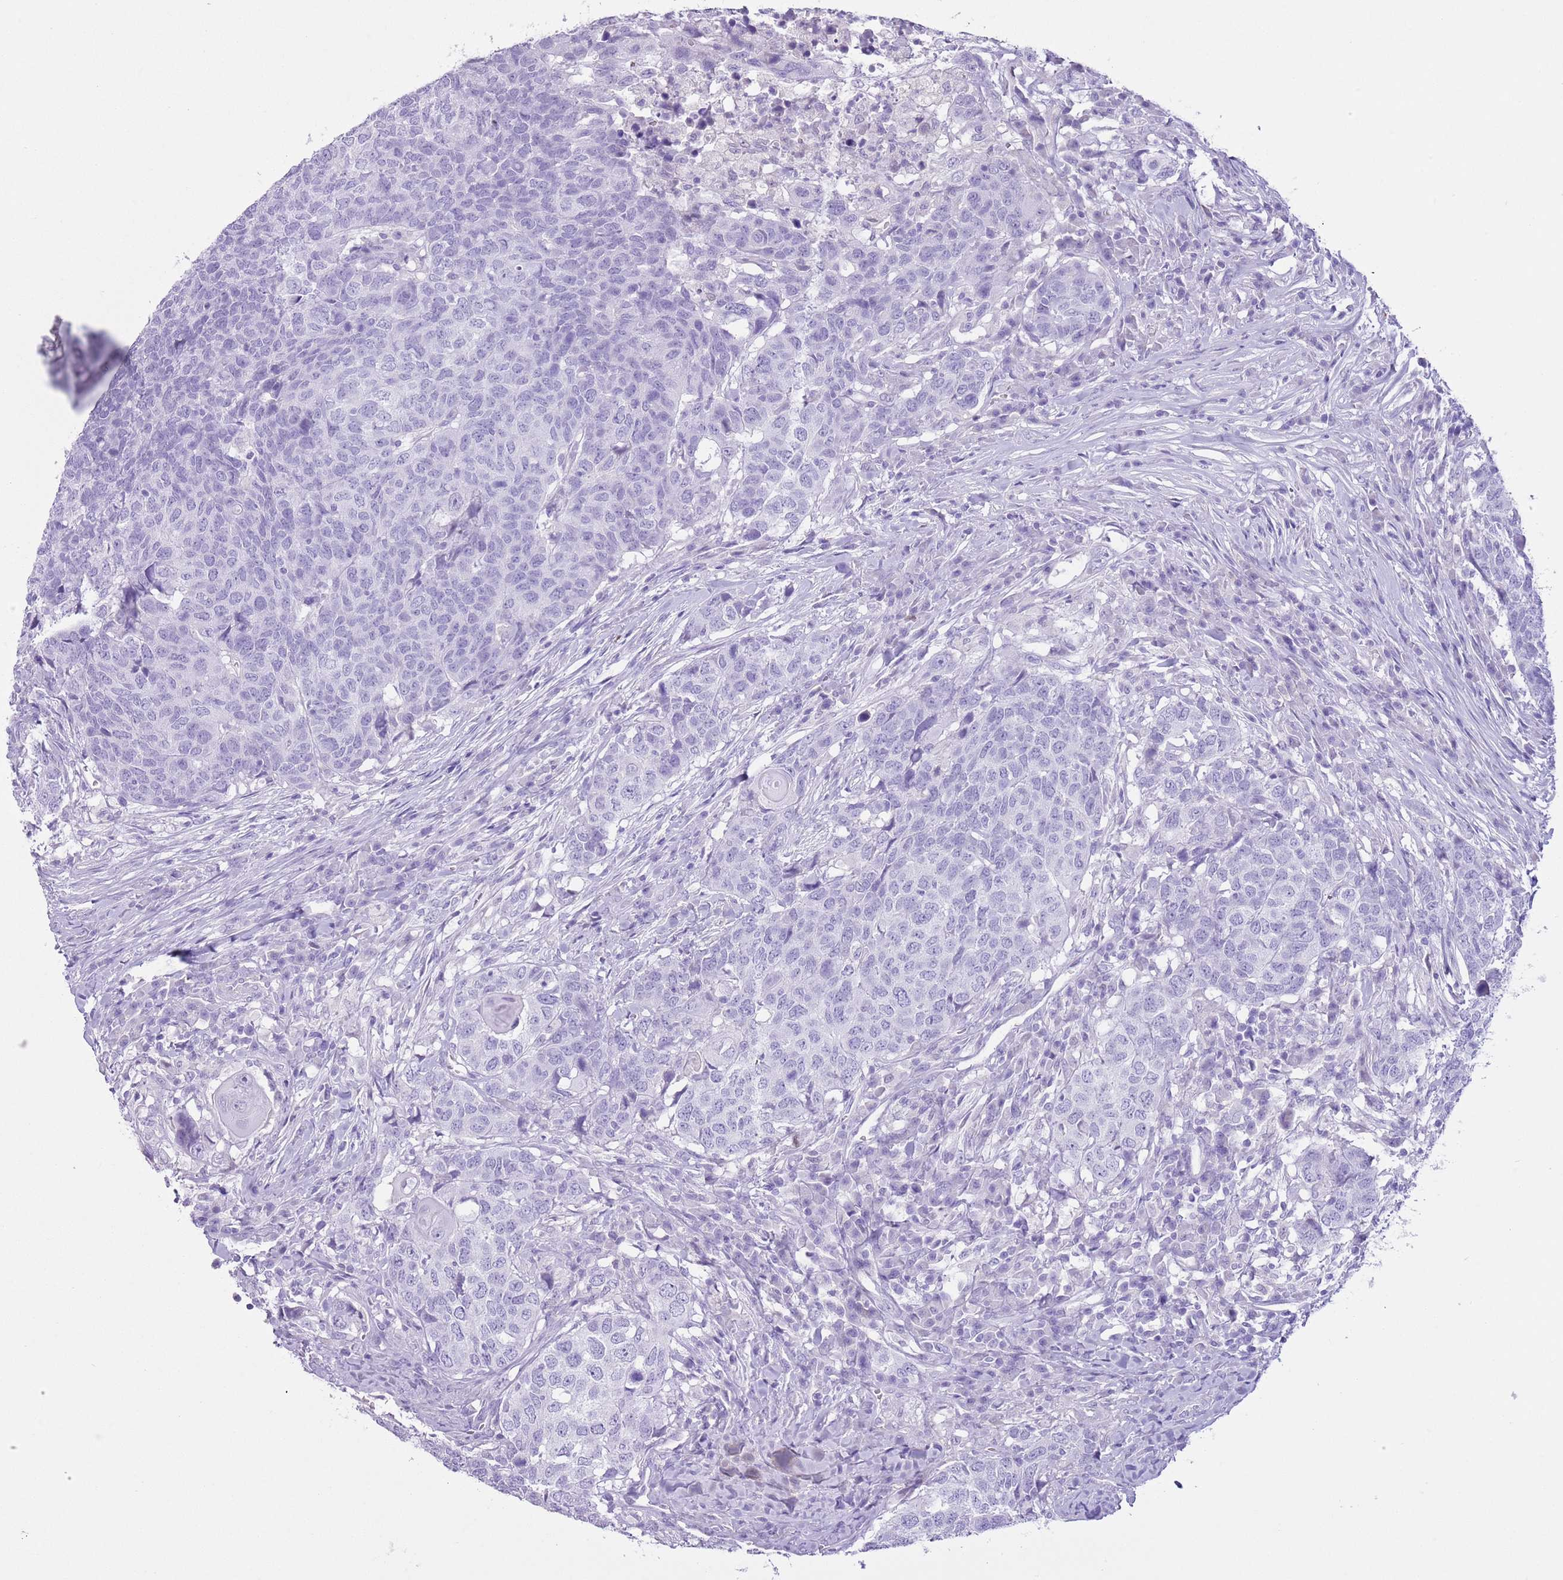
{"staining": {"intensity": "negative", "quantity": "none", "location": "none"}, "tissue": "head and neck cancer", "cell_type": "Tumor cells", "image_type": "cancer", "snomed": [{"axis": "morphology", "description": "Normal tissue, NOS"}, {"axis": "morphology", "description": "Squamous cell carcinoma, NOS"}, {"axis": "topography", "description": "Skeletal muscle"}, {"axis": "topography", "description": "Vascular tissue"}, {"axis": "topography", "description": "Peripheral nerve tissue"}, {"axis": "topography", "description": "Head-Neck"}], "caption": "Squamous cell carcinoma (head and neck) was stained to show a protein in brown. There is no significant expression in tumor cells. (Brightfield microscopy of DAB immunohistochemistry (IHC) at high magnification).", "gene": "SLC7A14", "patient": {"sex": "male", "age": 66}}